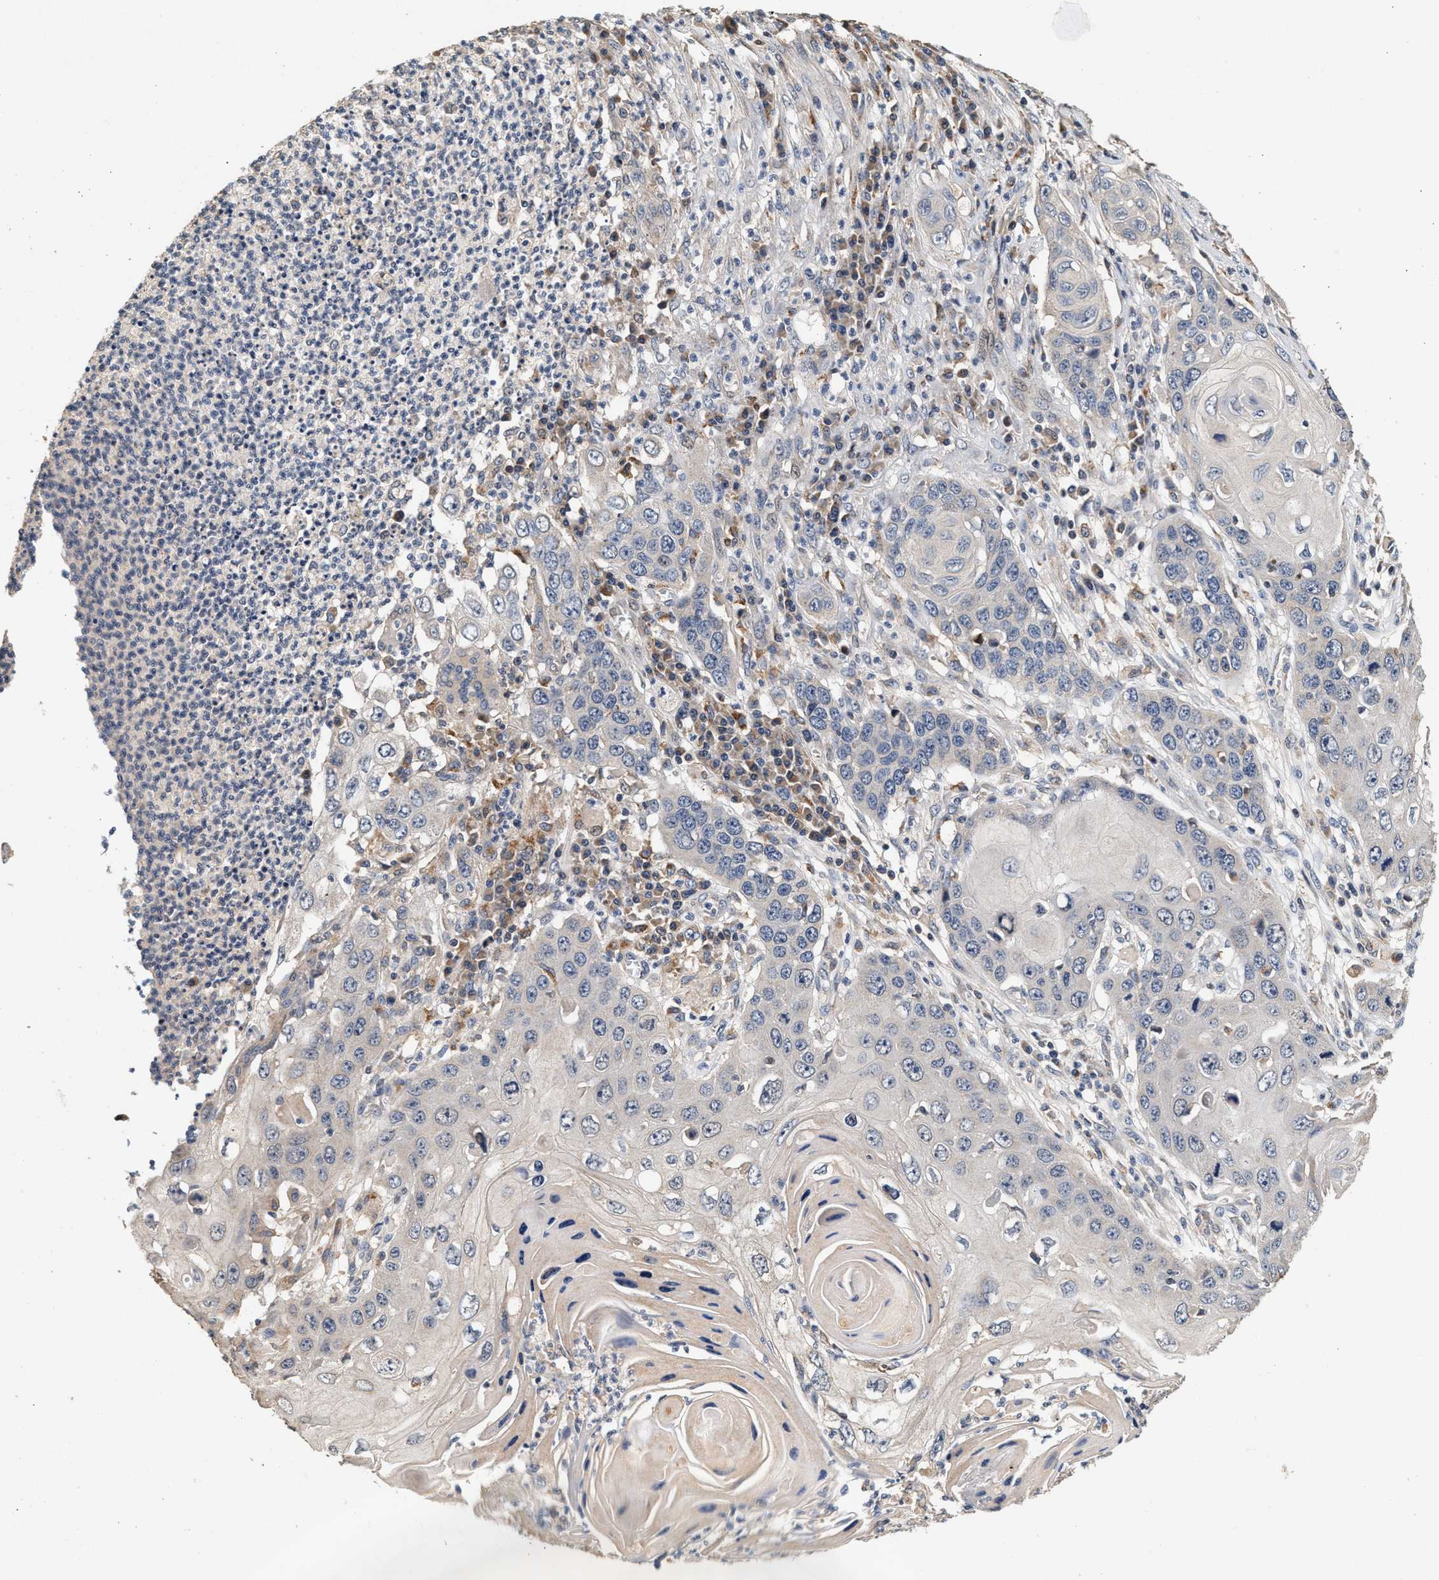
{"staining": {"intensity": "negative", "quantity": "none", "location": "none"}, "tissue": "skin cancer", "cell_type": "Tumor cells", "image_type": "cancer", "snomed": [{"axis": "morphology", "description": "Squamous cell carcinoma, NOS"}, {"axis": "topography", "description": "Skin"}], "caption": "There is no significant staining in tumor cells of skin cancer. The staining is performed using DAB (3,3'-diaminobenzidine) brown chromogen with nuclei counter-stained in using hematoxylin.", "gene": "PTGR3", "patient": {"sex": "male", "age": 55}}